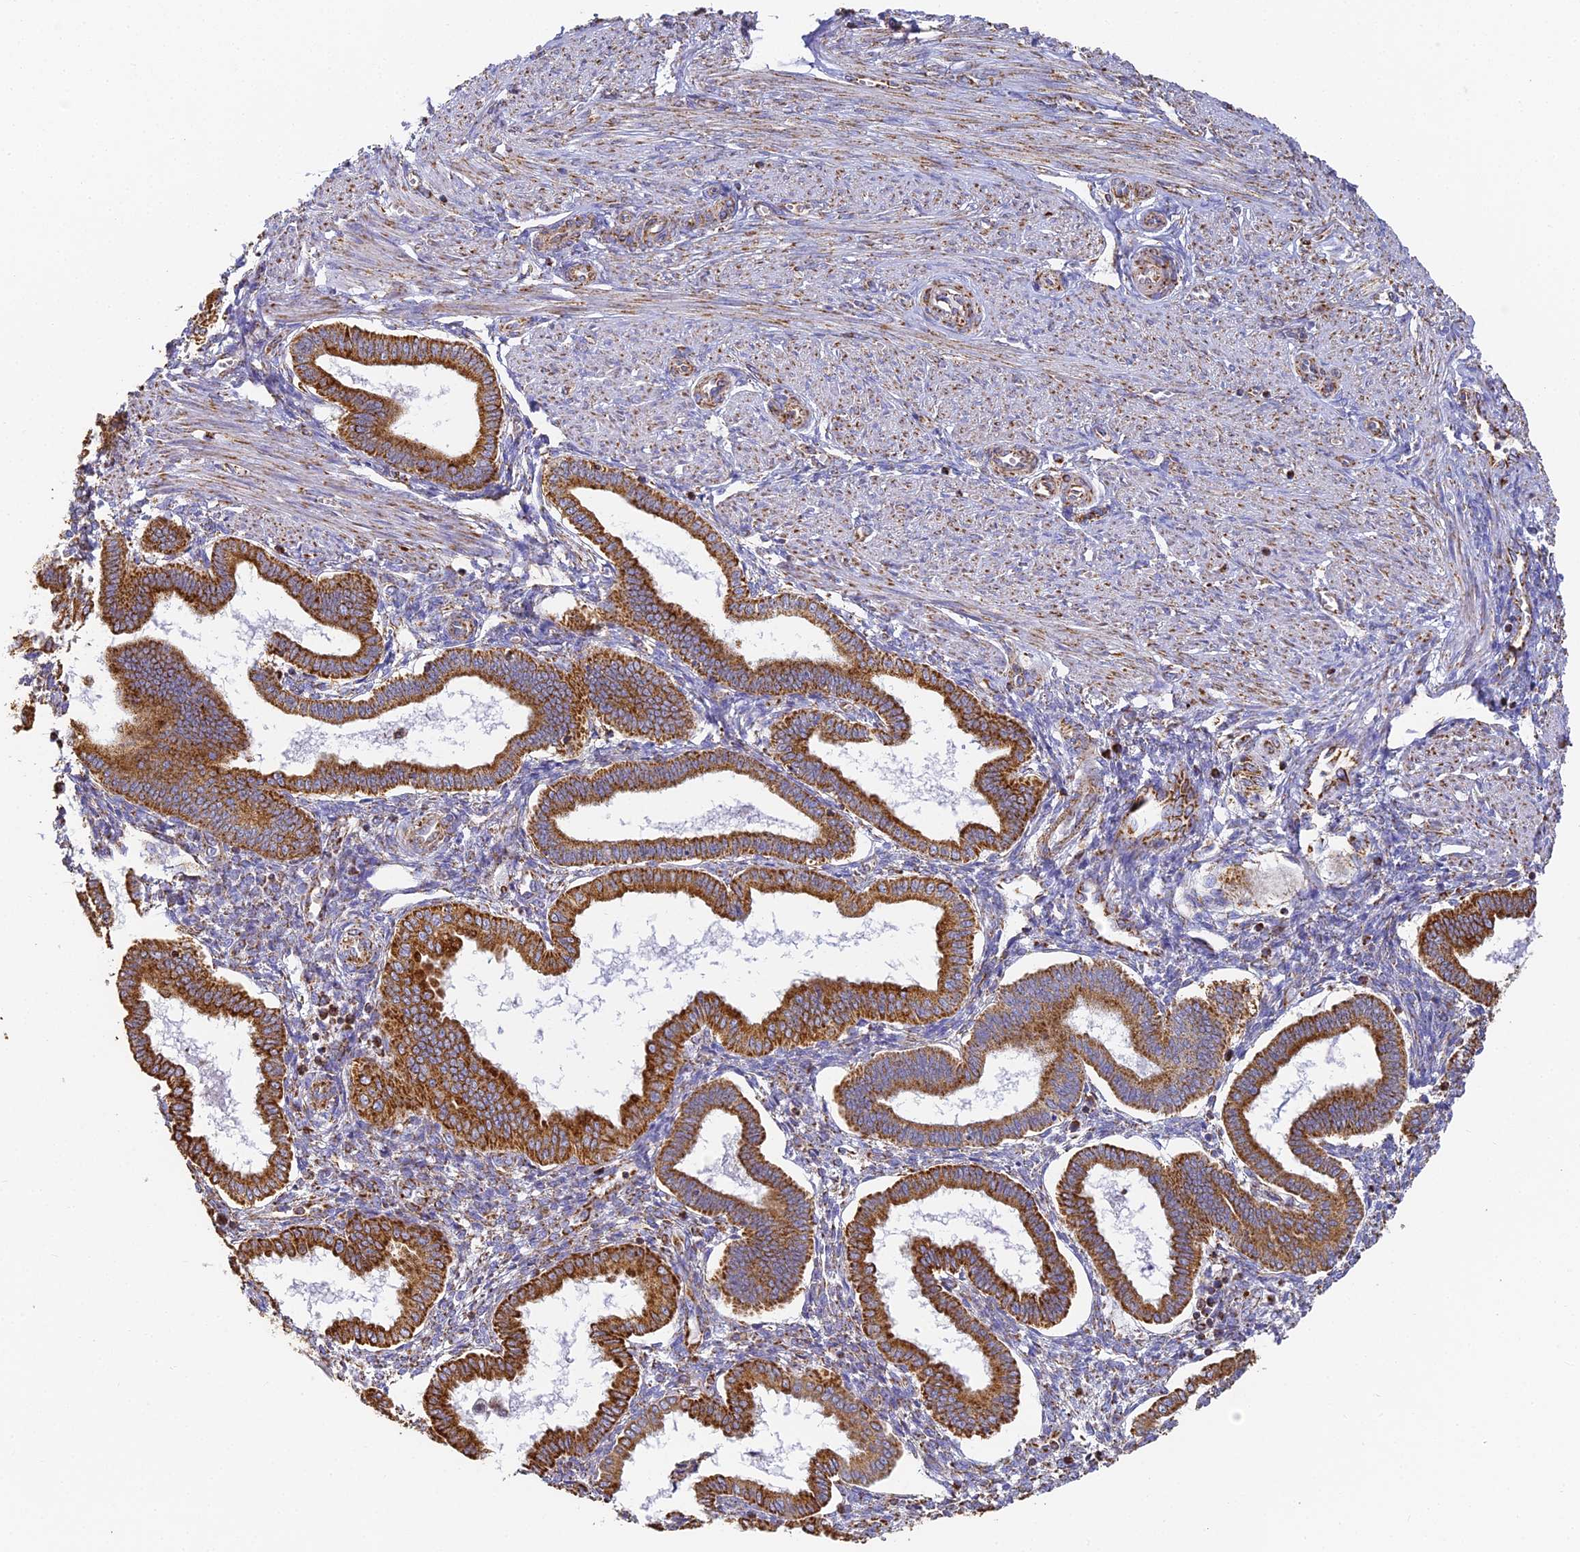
{"staining": {"intensity": "strong", "quantity": "25%-75%", "location": "cytoplasmic/membranous"}, "tissue": "endometrium", "cell_type": "Cells in endometrial stroma", "image_type": "normal", "snomed": [{"axis": "morphology", "description": "Normal tissue, NOS"}, {"axis": "topography", "description": "Endometrium"}], "caption": "The histopathology image demonstrates staining of normal endometrium, revealing strong cytoplasmic/membranous protein staining (brown color) within cells in endometrial stroma.", "gene": "COX6C", "patient": {"sex": "female", "age": 25}}